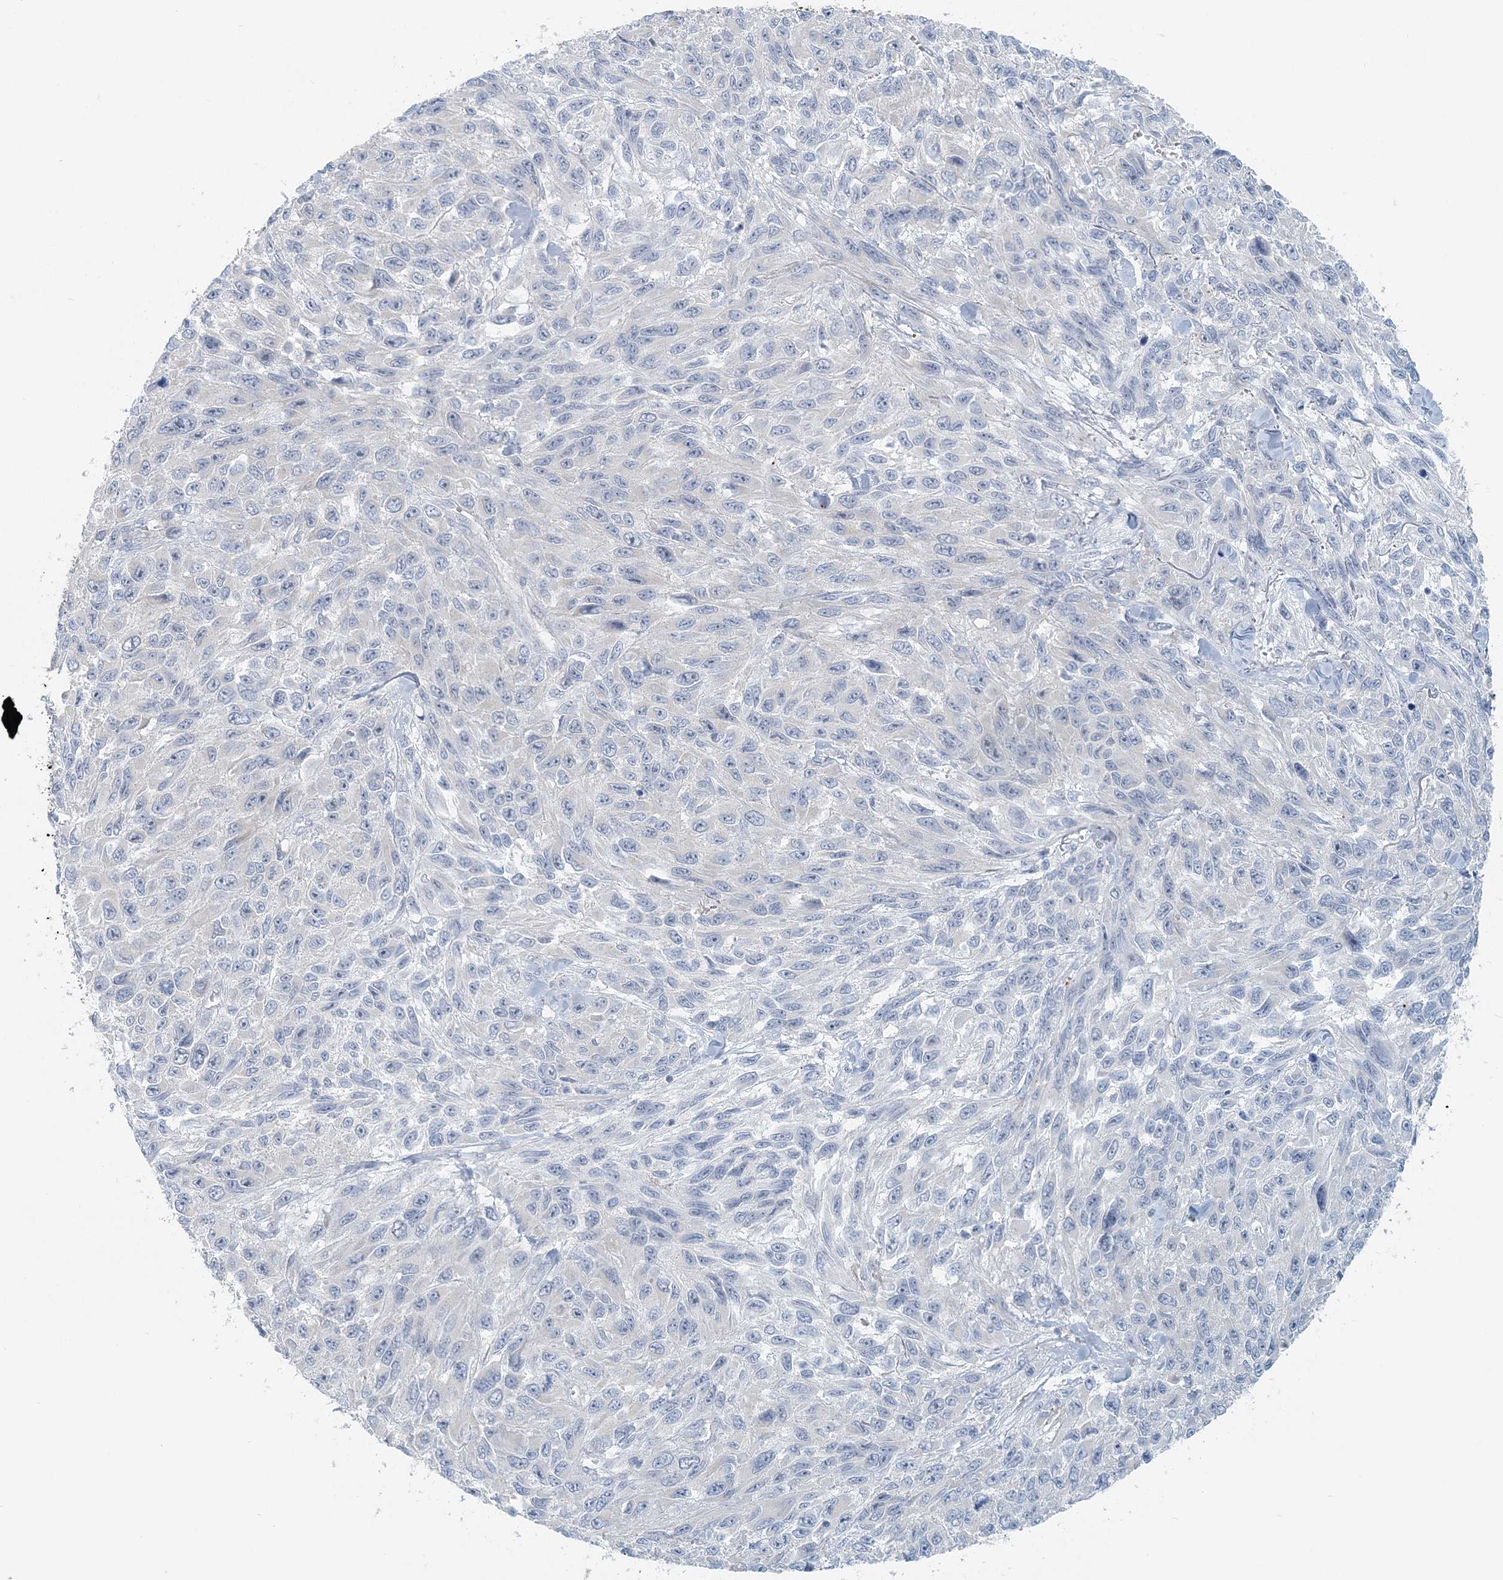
{"staining": {"intensity": "negative", "quantity": "none", "location": "none"}, "tissue": "melanoma", "cell_type": "Tumor cells", "image_type": "cancer", "snomed": [{"axis": "morphology", "description": "Malignant melanoma, NOS"}, {"axis": "topography", "description": "Skin"}], "caption": "Immunohistochemistry (IHC) image of neoplastic tissue: human melanoma stained with DAB exhibits no significant protein positivity in tumor cells. Nuclei are stained in blue.", "gene": "NAA11", "patient": {"sex": "female", "age": 96}}